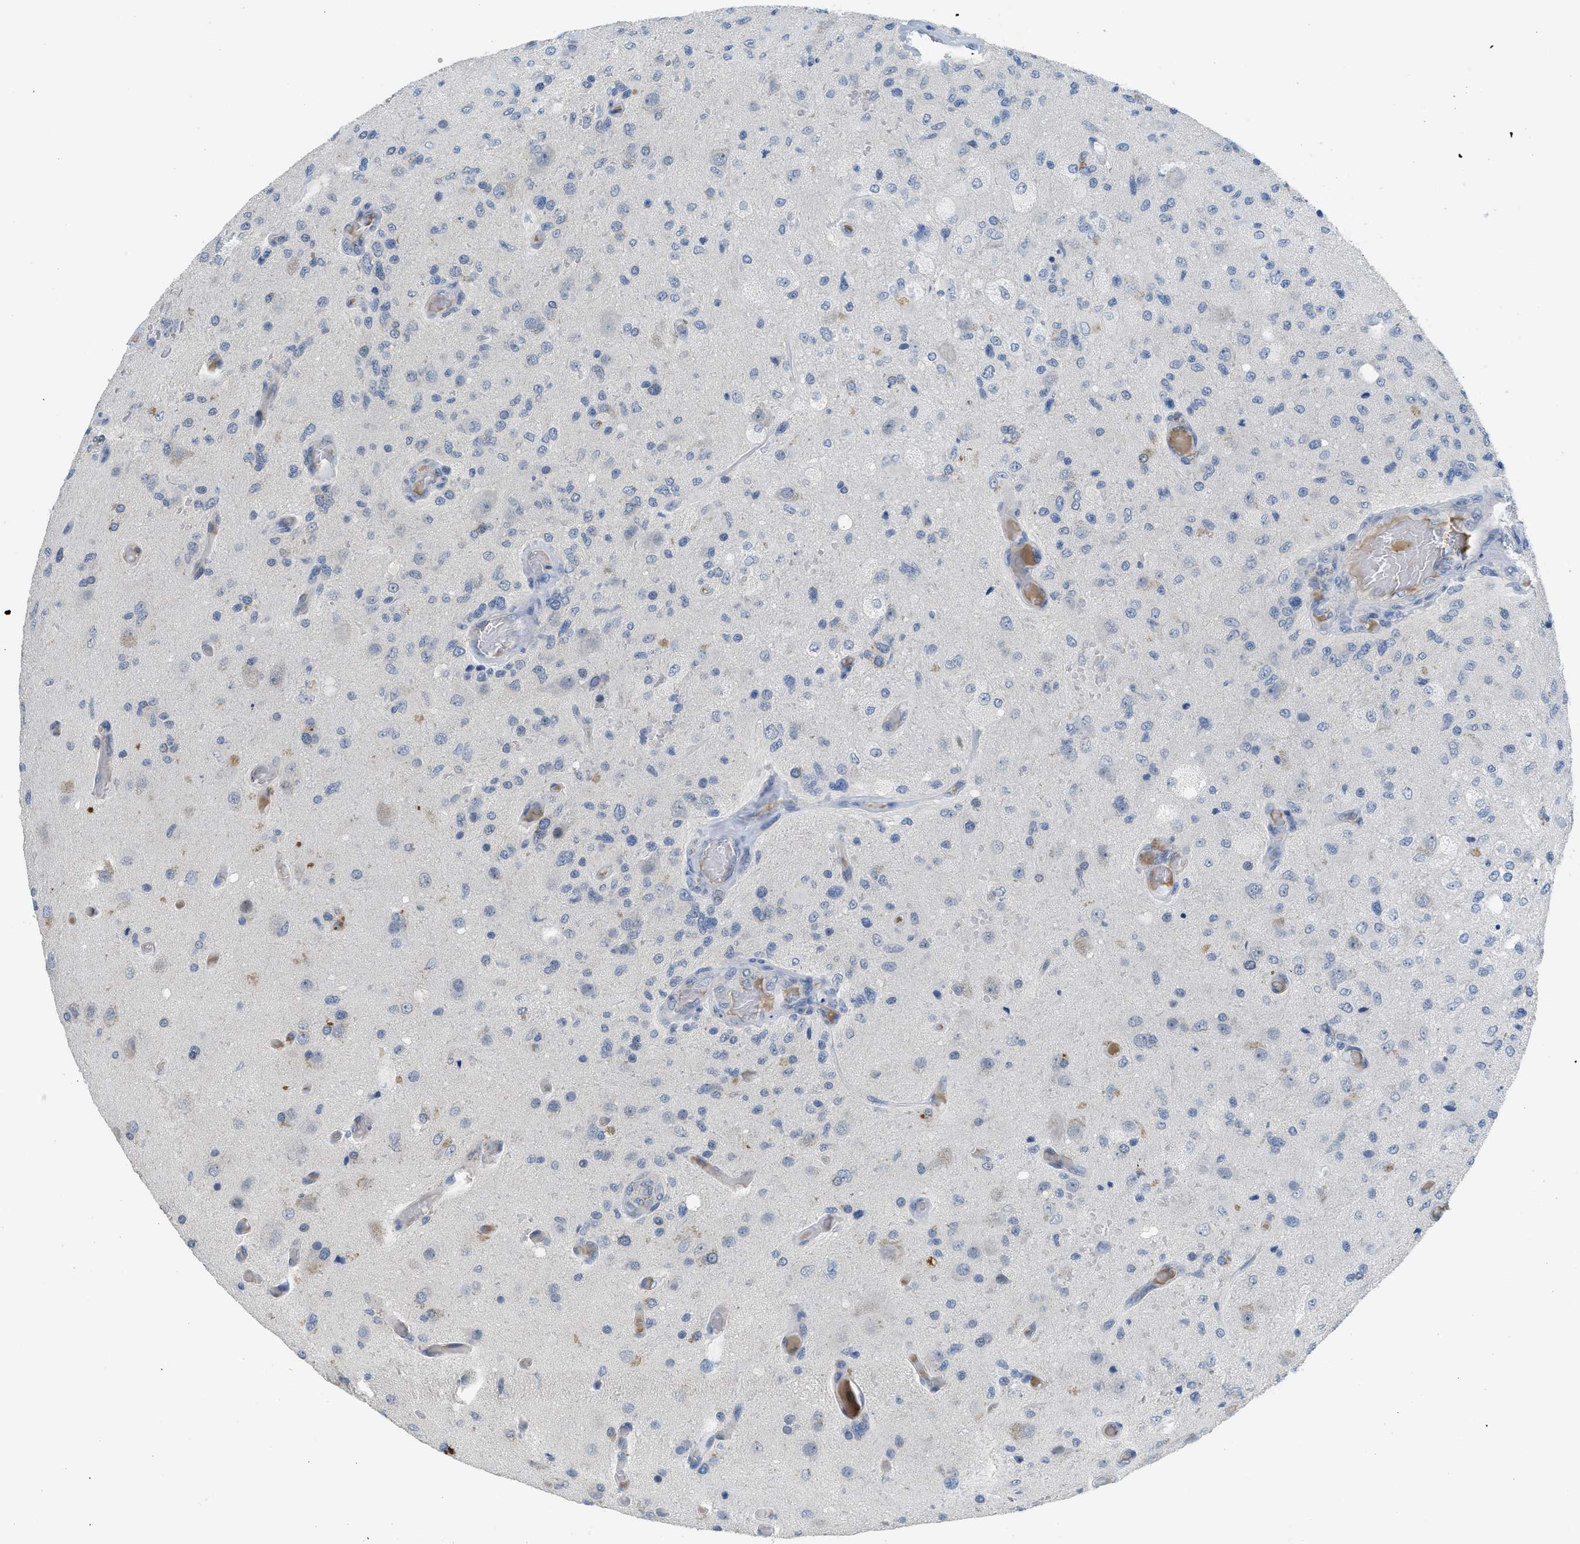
{"staining": {"intensity": "negative", "quantity": "none", "location": "none"}, "tissue": "glioma", "cell_type": "Tumor cells", "image_type": "cancer", "snomed": [{"axis": "morphology", "description": "Normal tissue, NOS"}, {"axis": "morphology", "description": "Glioma, malignant, High grade"}, {"axis": "topography", "description": "Cerebral cortex"}], "caption": "Histopathology image shows no significant protein staining in tumor cells of malignant glioma (high-grade).", "gene": "TNFAIP1", "patient": {"sex": "male", "age": 77}}